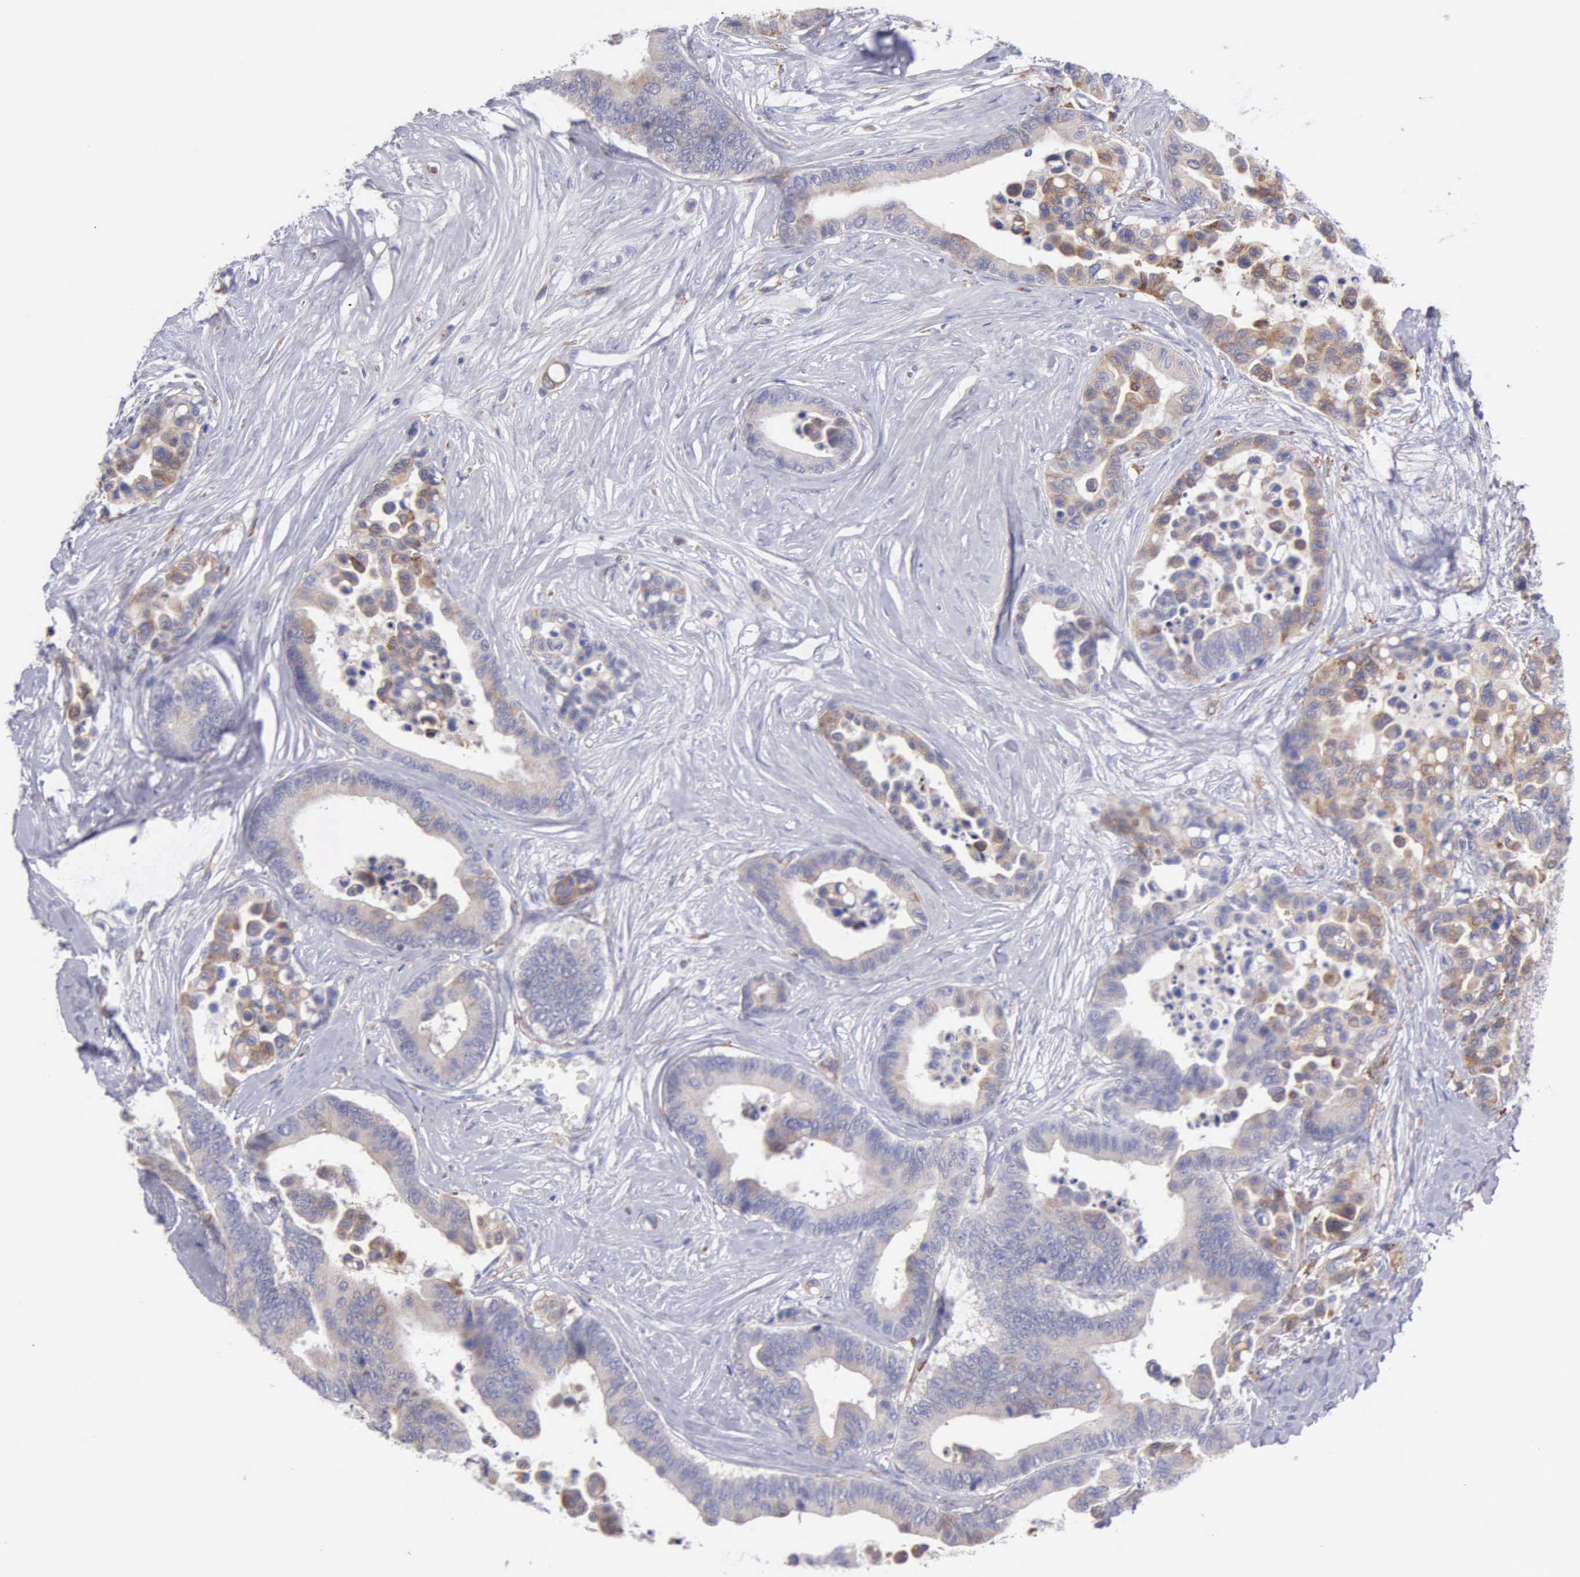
{"staining": {"intensity": "weak", "quantity": "25%-75%", "location": "cytoplasmic/membranous"}, "tissue": "colorectal cancer", "cell_type": "Tumor cells", "image_type": "cancer", "snomed": [{"axis": "morphology", "description": "Adenocarcinoma, NOS"}, {"axis": "topography", "description": "Colon"}], "caption": "A brown stain shows weak cytoplasmic/membranous staining of a protein in colorectal cancer tumor cells.", "gene": "TYRP1", "patient": {"sex": "male", "age": 82}}